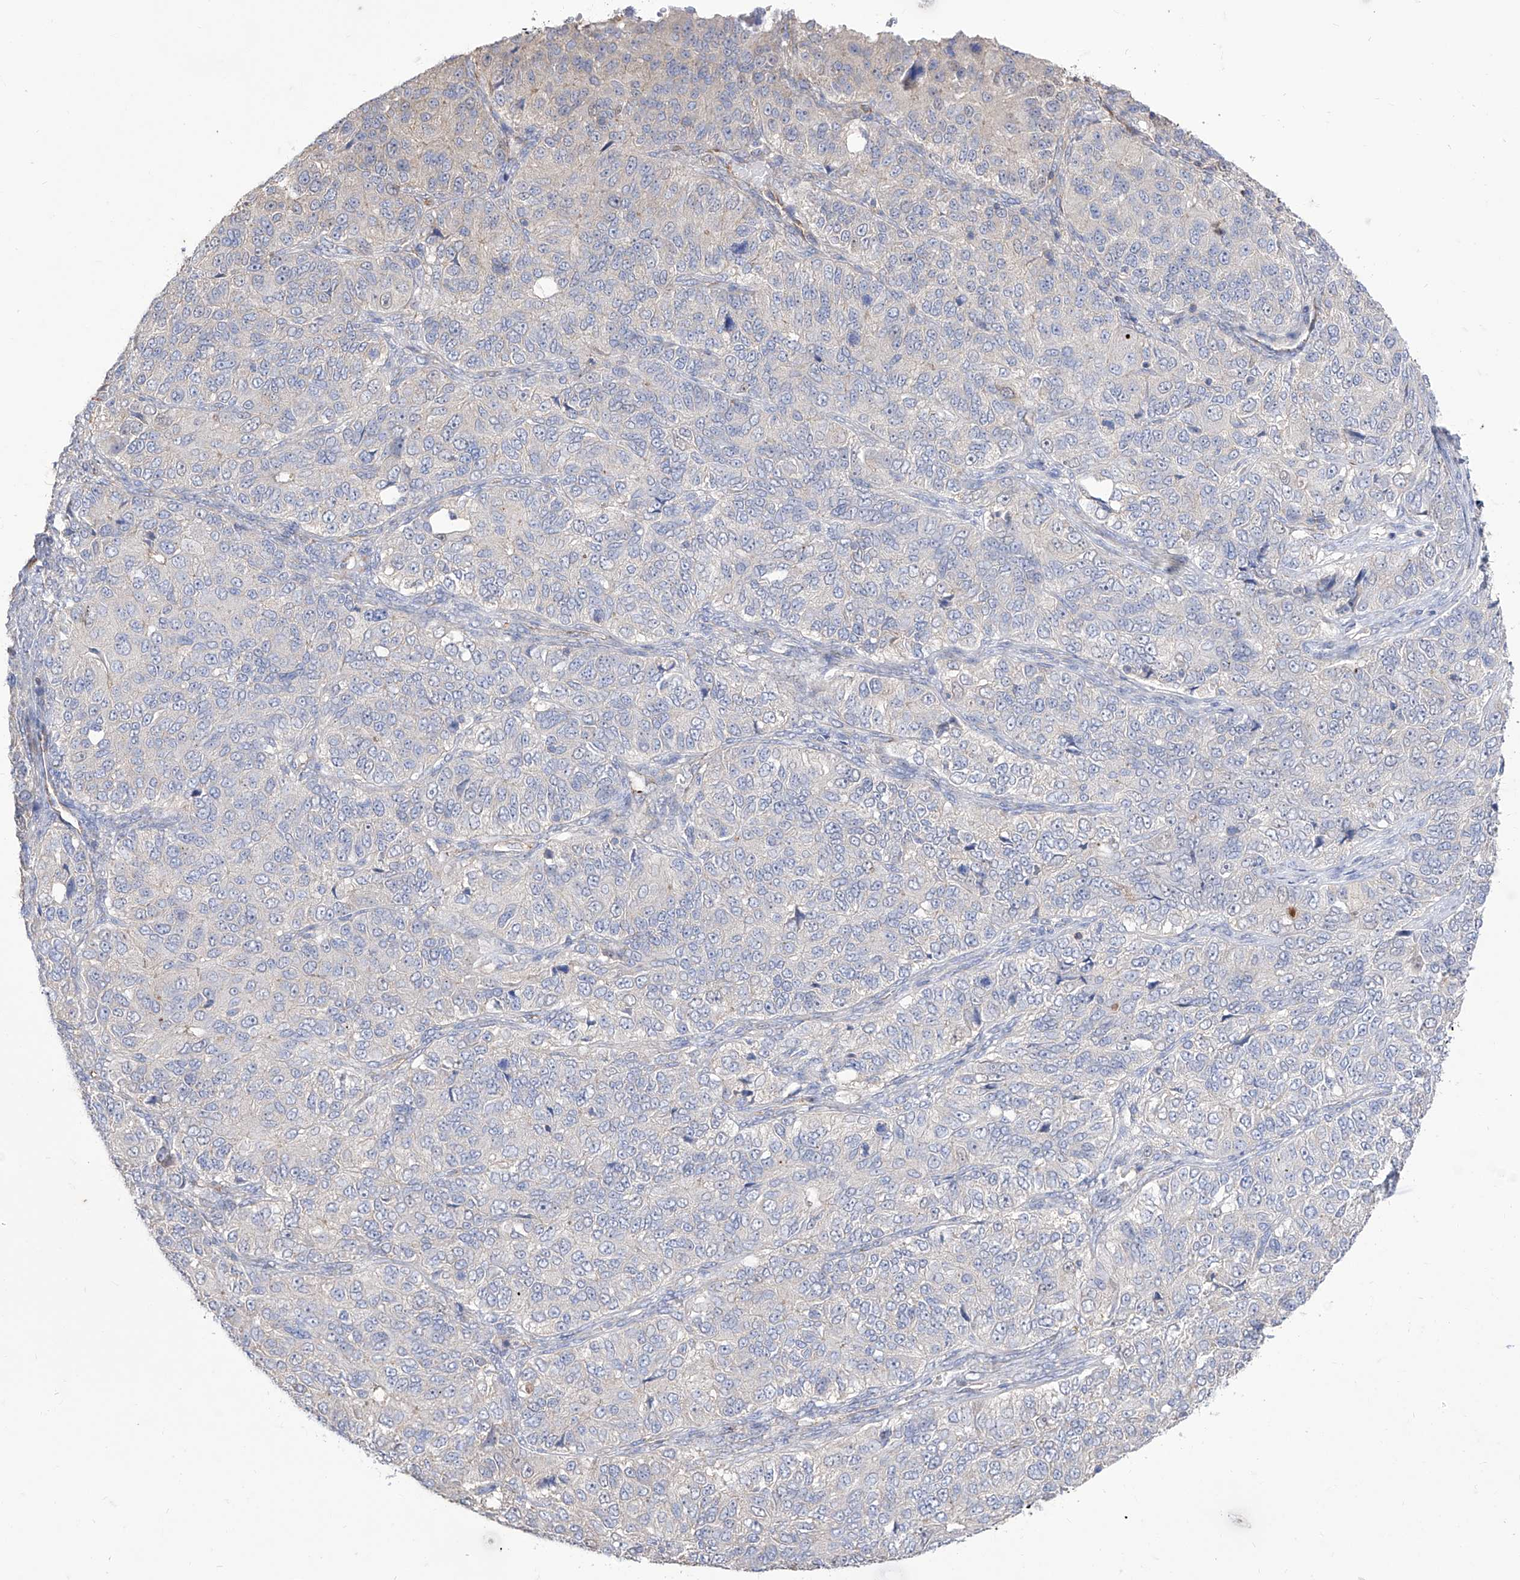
{"staining": {"intensity": "negative", "quantity": "none", "location": "none"}, "tissue": "ovarian cancer", "cell_type": "Tumor cells", "image_type": "cancer", "snomed": [{"axis": "morphology", "description": "Carcinoma, endometroid"}, {"axis": "topography", "description": "Ovary"}], "caption": "Immunohistochemistry image of human ovarian cancer stained for a protein (brown), which displays no staining in tumor cells.", "gene": "C1orf74", "patient": {"sex": "female", "age": 51}}